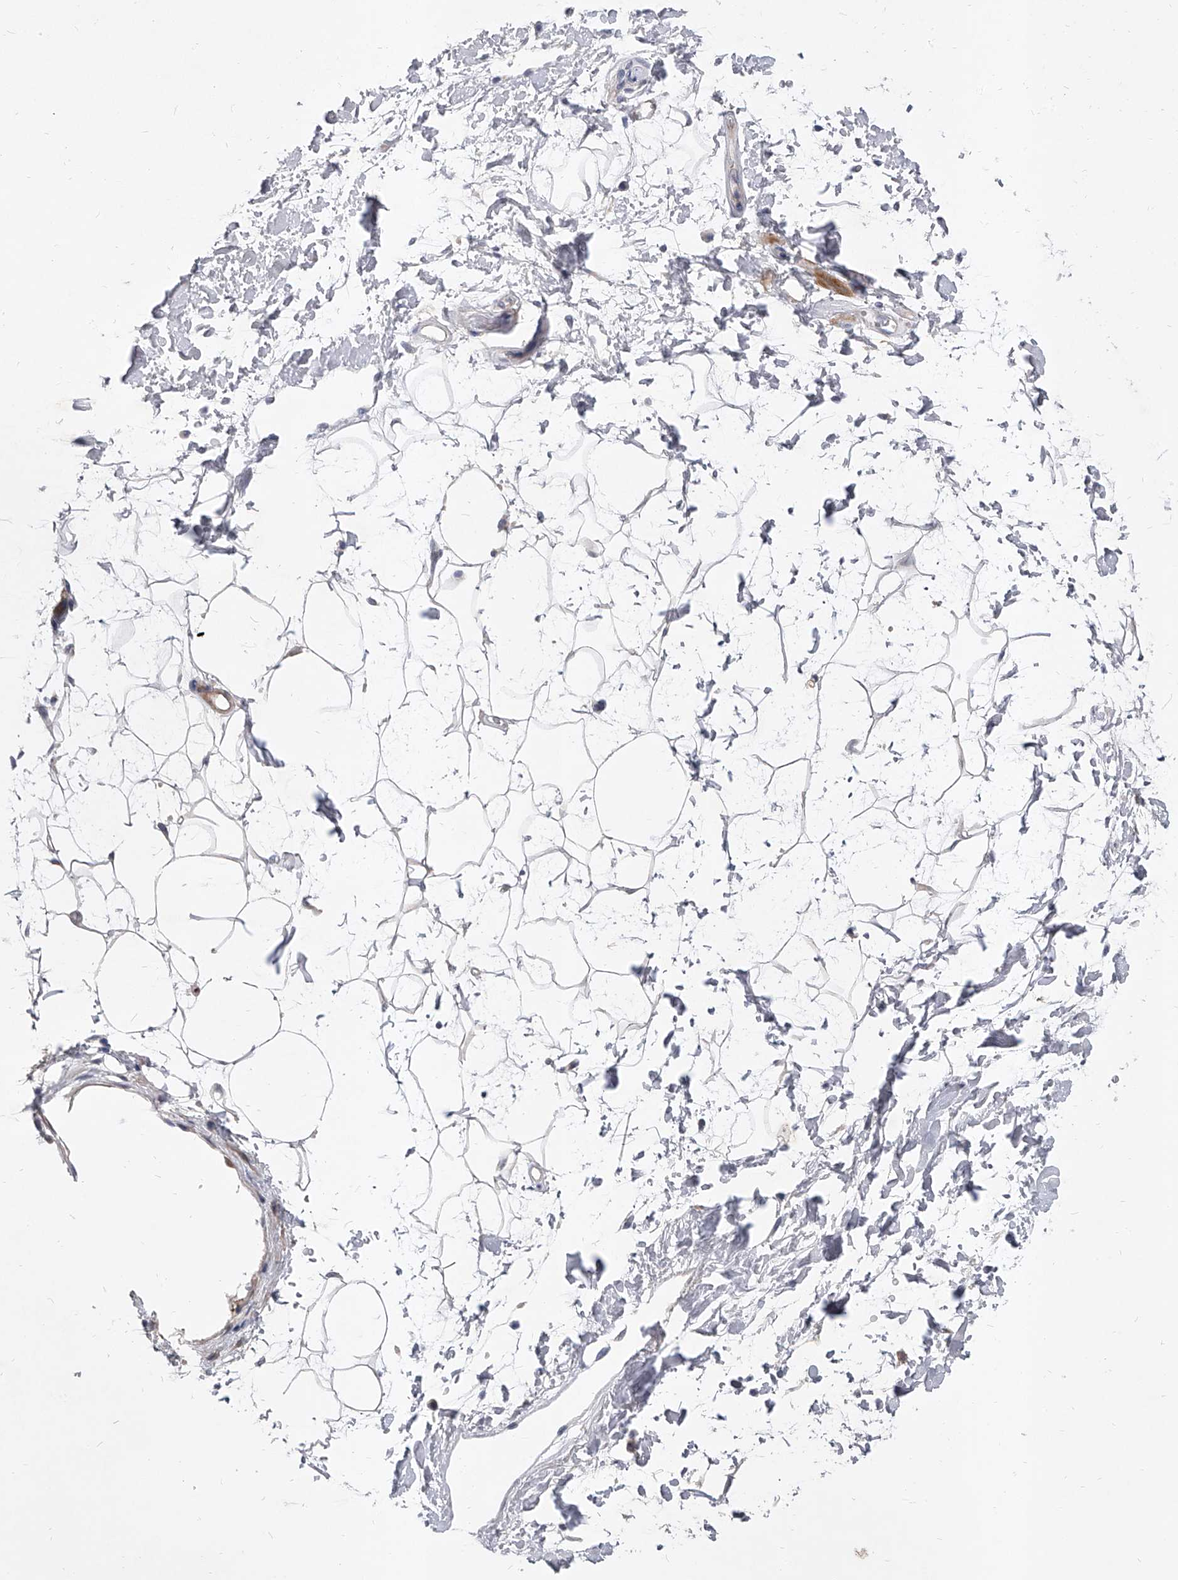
{"staining": {"intensity": "weak", "quantity": "<25%", "location": "cytoplasmic/membranous"}, "tissue": "adipose tissue", "cell_type": "Adipocytes", "image_type": "normal", "snomed": [{"axis": "morphology", "description": "Normal tissue, NOS"}, {"axis": "topography", "description": "Soft tissue"}], "caption": "Immunohistochemistry photomicrograph of normal adipose tissue: human adipose tissue stained with DAB (3,3'-diaminobenzidine) exhibits no significant protein positivity in adipocytes. The staining is performed using DAB brown chromogen with nuclei counter-stained in using hematoxylin.", "gene": "ENSG00000250424", "patient": {"sex": "male", "age": 72}}